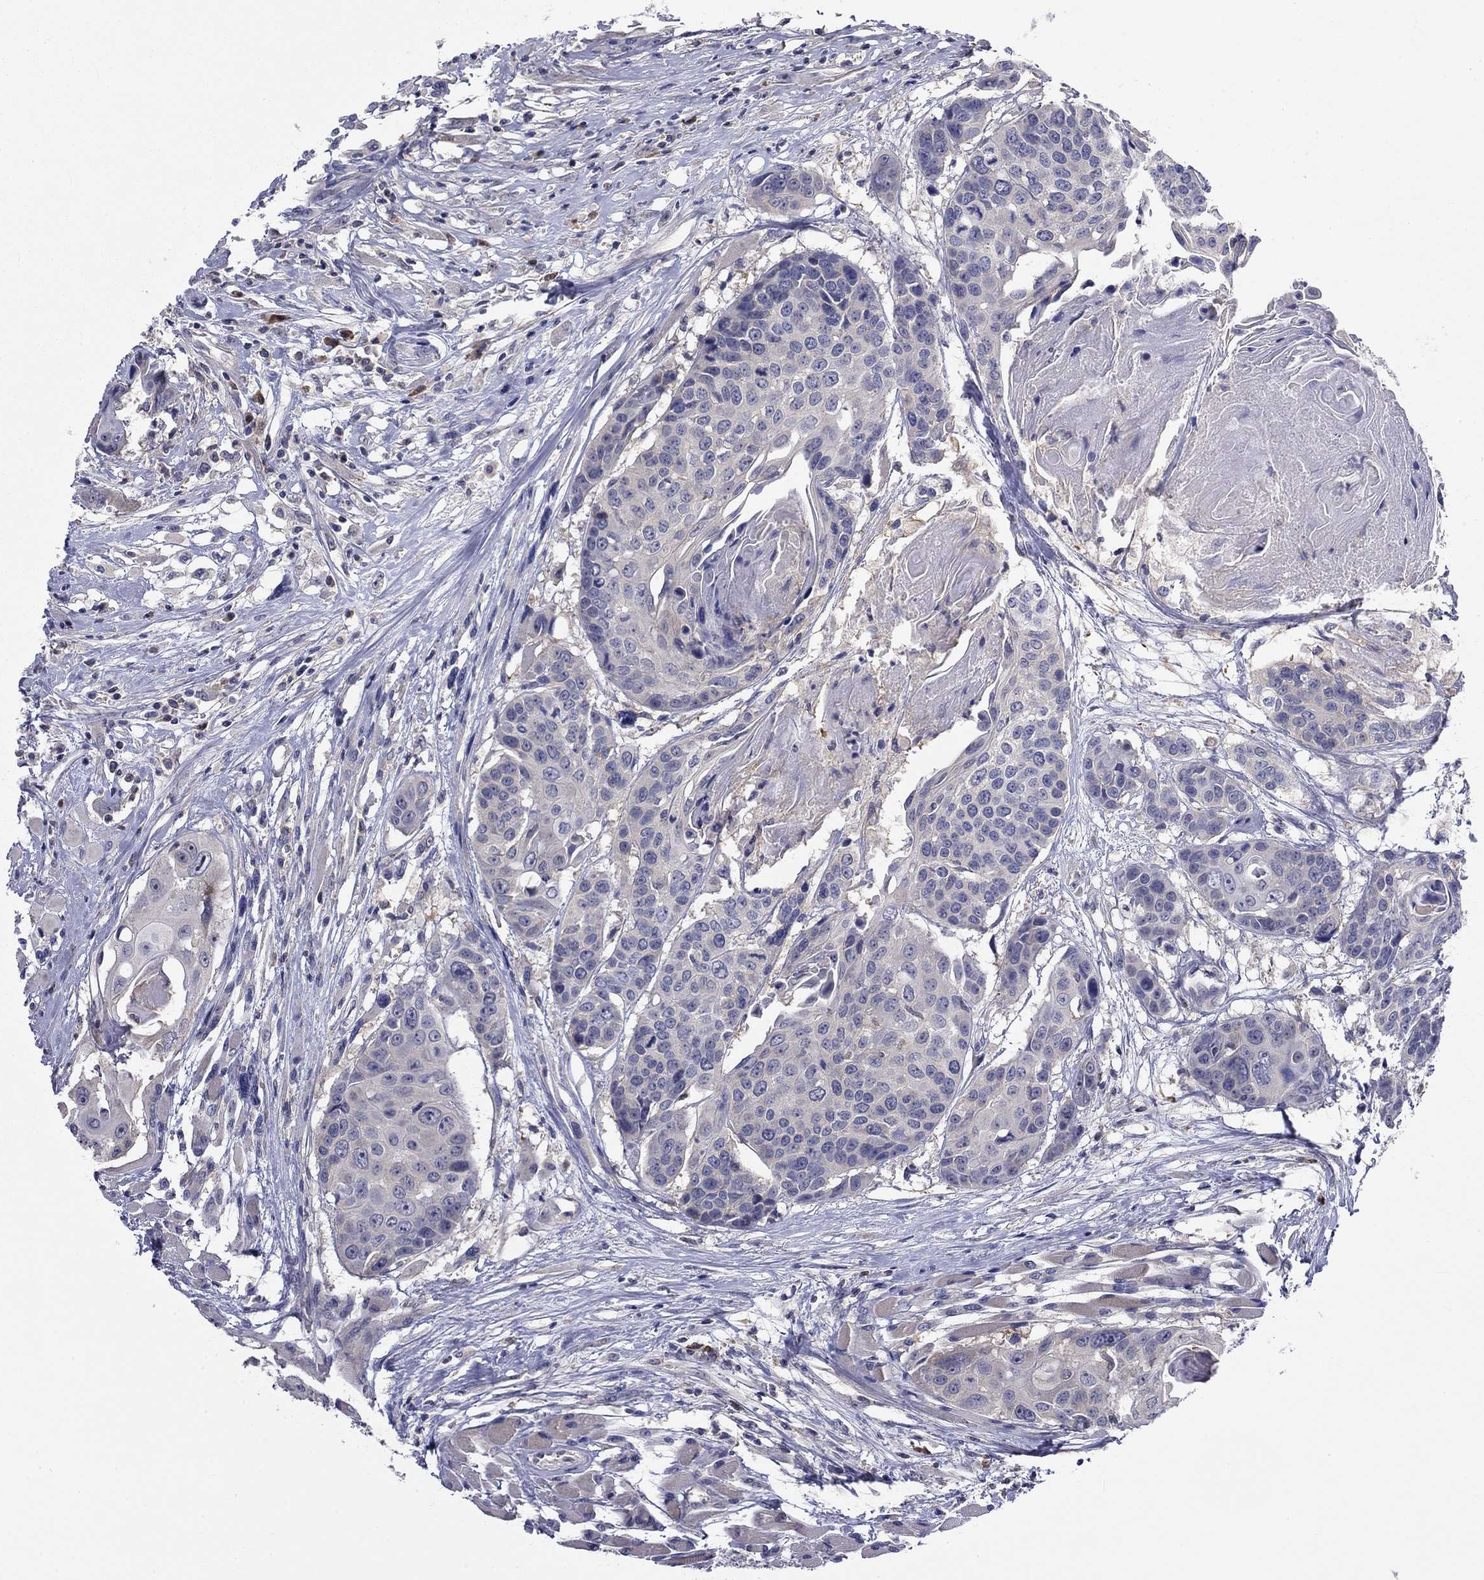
{"staining": {"intensity": "negative", "quantity": "none", "location": "none"}, "tissue": "head and neck cancer", "cell_type": "Tumor cells", "image_type": "cancer", "snomed": [{"axis": "morphology", "description": "Squamous cell carcinoma, NOS"}, {"axis": "topography", "description": "Oral tissue"}, {"axis": "topography", "description": "Head-Neck"}], "caption": "Tumor cells show no significant staining in head and neck cancer (squamous cell carcinoma).", "gene": "POU2F2", "patient": {"sex": "male", "age": 56}}